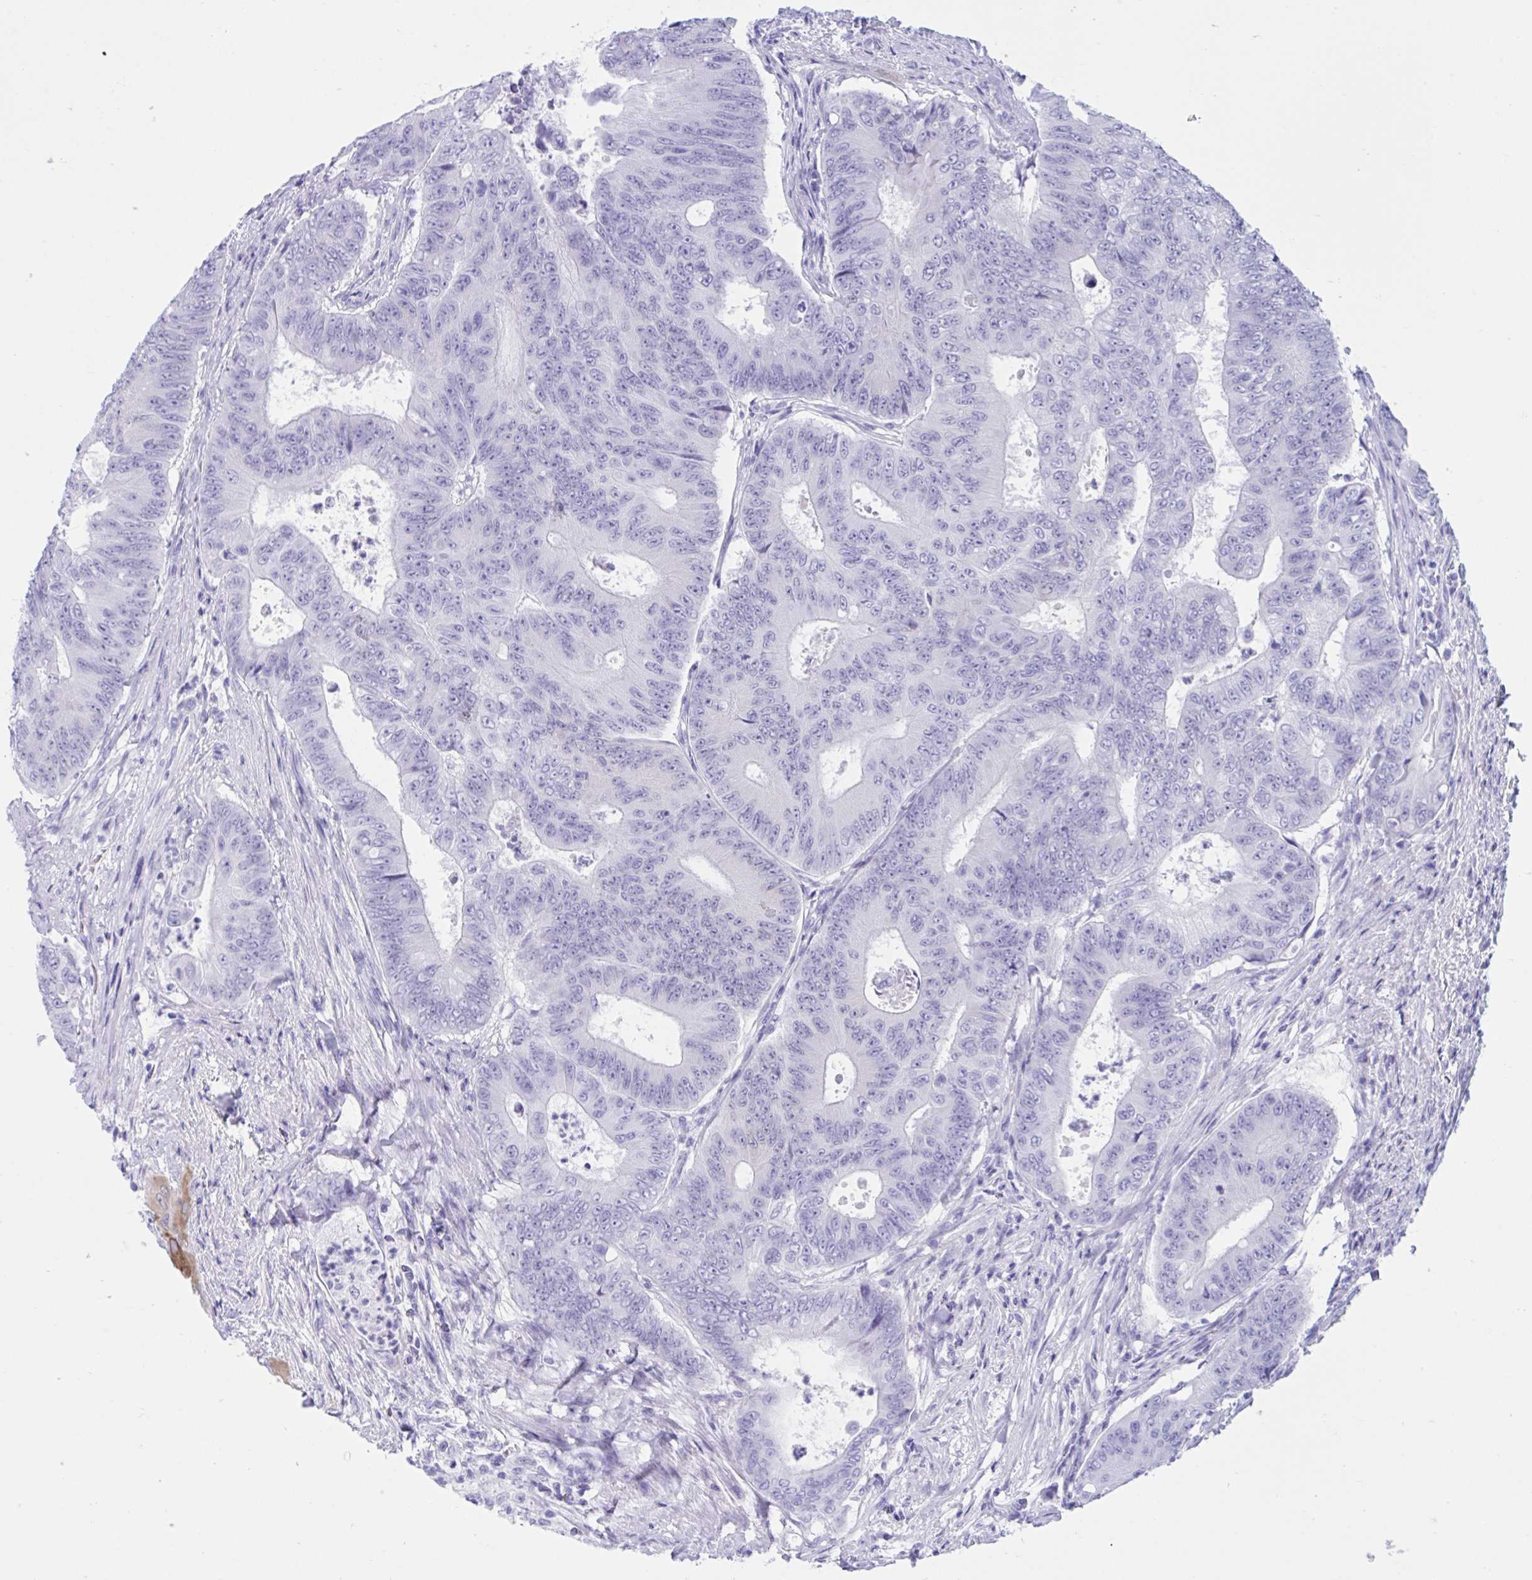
{"staining": {"intensity": "negative", "quantity": "none", "location": "none"}, "tissue": "colorectal cancer", "cell_type": "Tumor cells", "image_type": "cancer", "snomed": [{"axis": "morphology", "description": "Adenocarcinoma, NOS"}, {"axis": "topography", "description": "Colon"}], "caption": "The micrograph shows no staining of tumor cells in colorectal cancer (adenocarcinoma). (DAB (3,3'-diaminobenzidine) immunohistochemistry visualized using brightfield microscopy, high magnification).", "gene": "TMEM35A", "patient": {"sex": "female", "age": 48}}